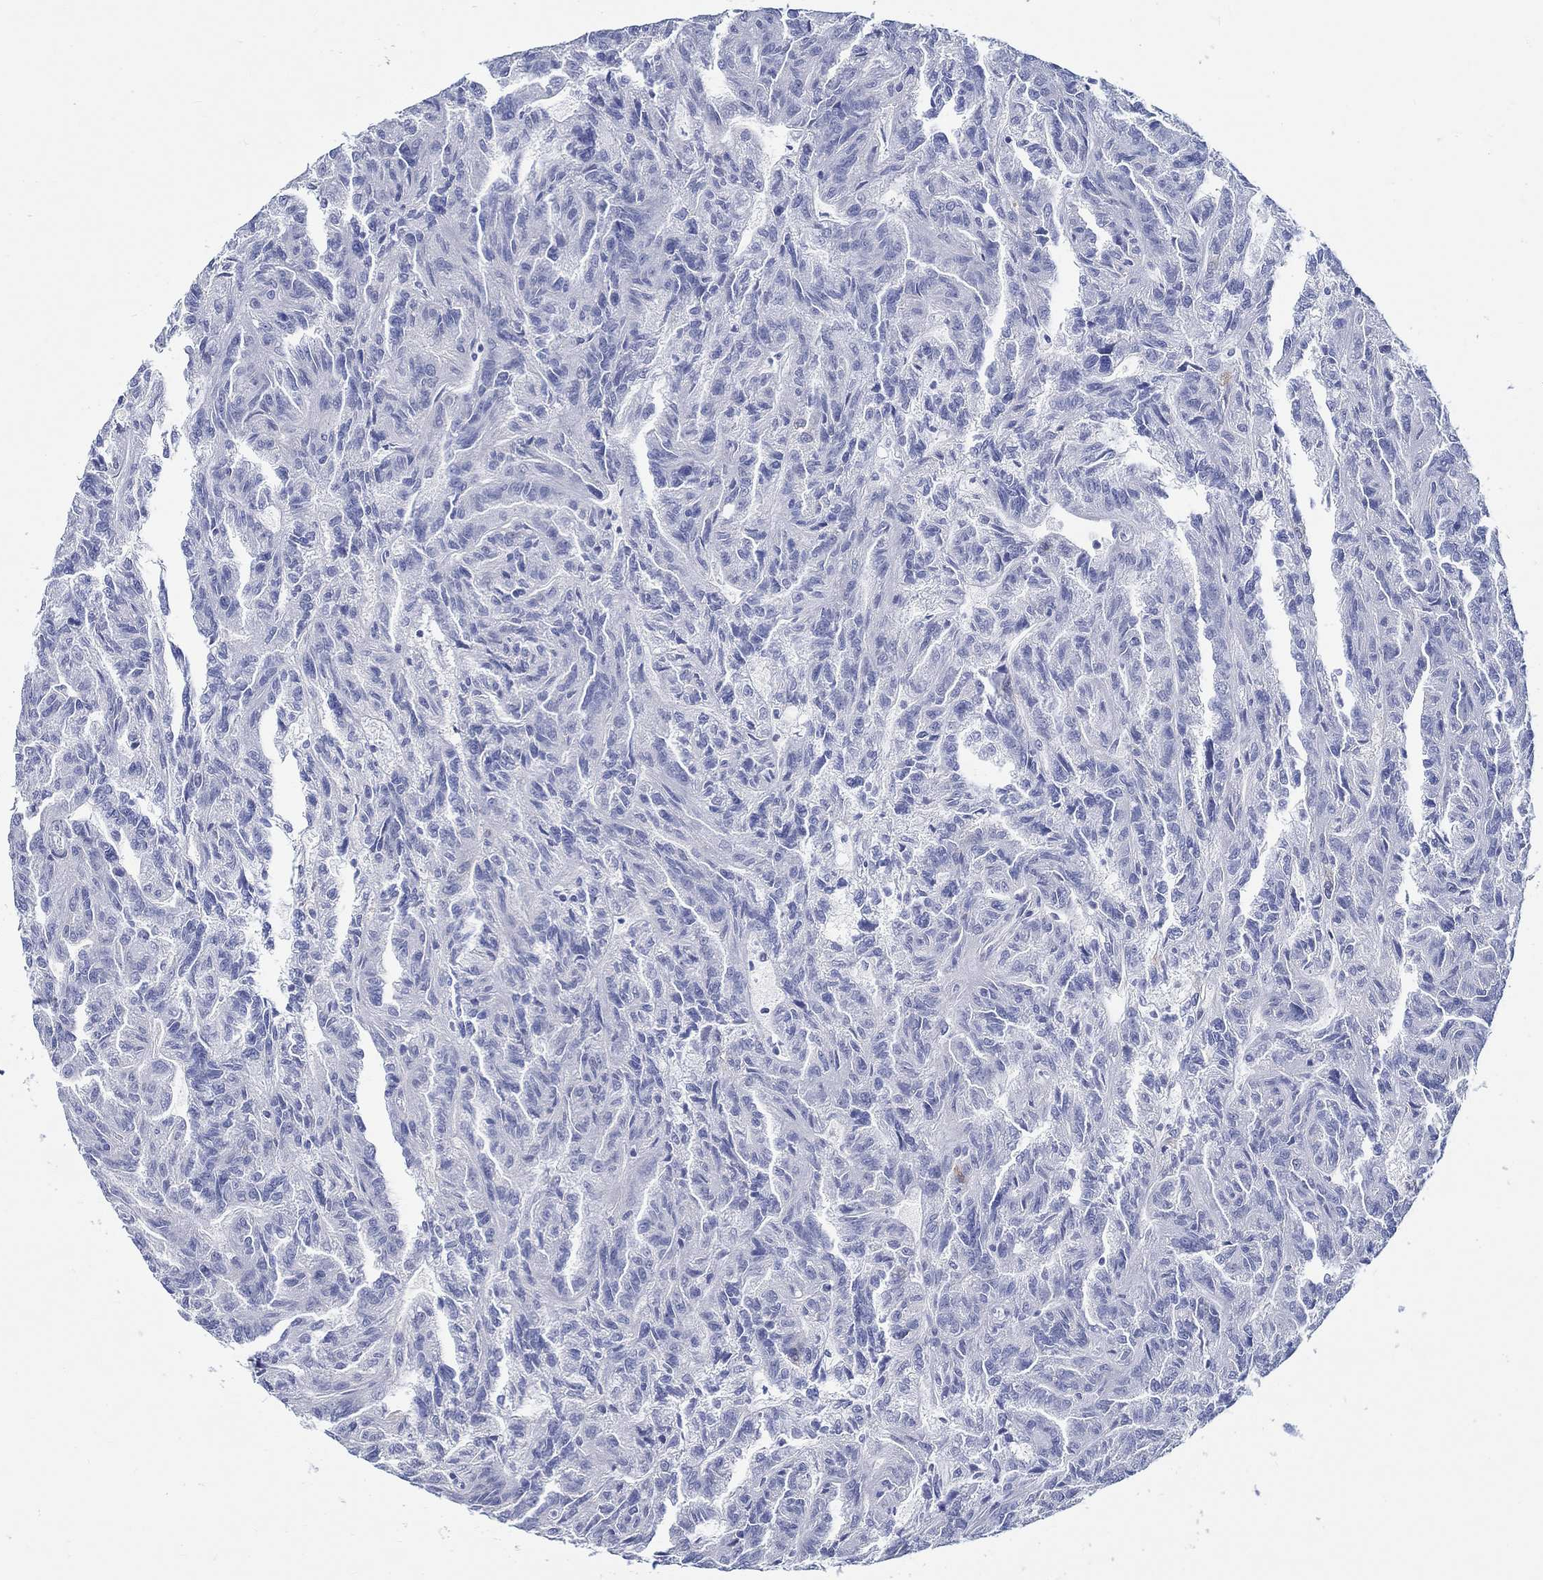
{"staining": {"intensity": "negative", "quantity": "none", "location": "none"}, "tissue": "renal cancer", "cell_type": "Tumor cells", "image_type": "cancer", "snomed": [{"axis": "morphology", "description": "Adenocarcinoma, NOS"}, {"axis": "topography", "description": "Kidney"}], "caption": "Micrograph shows no protein staining in tumor cells of adenocarcinoma (renal) tissue.", "gene": "FBXO2", "patient": {"sex": "male", "age": 79}}